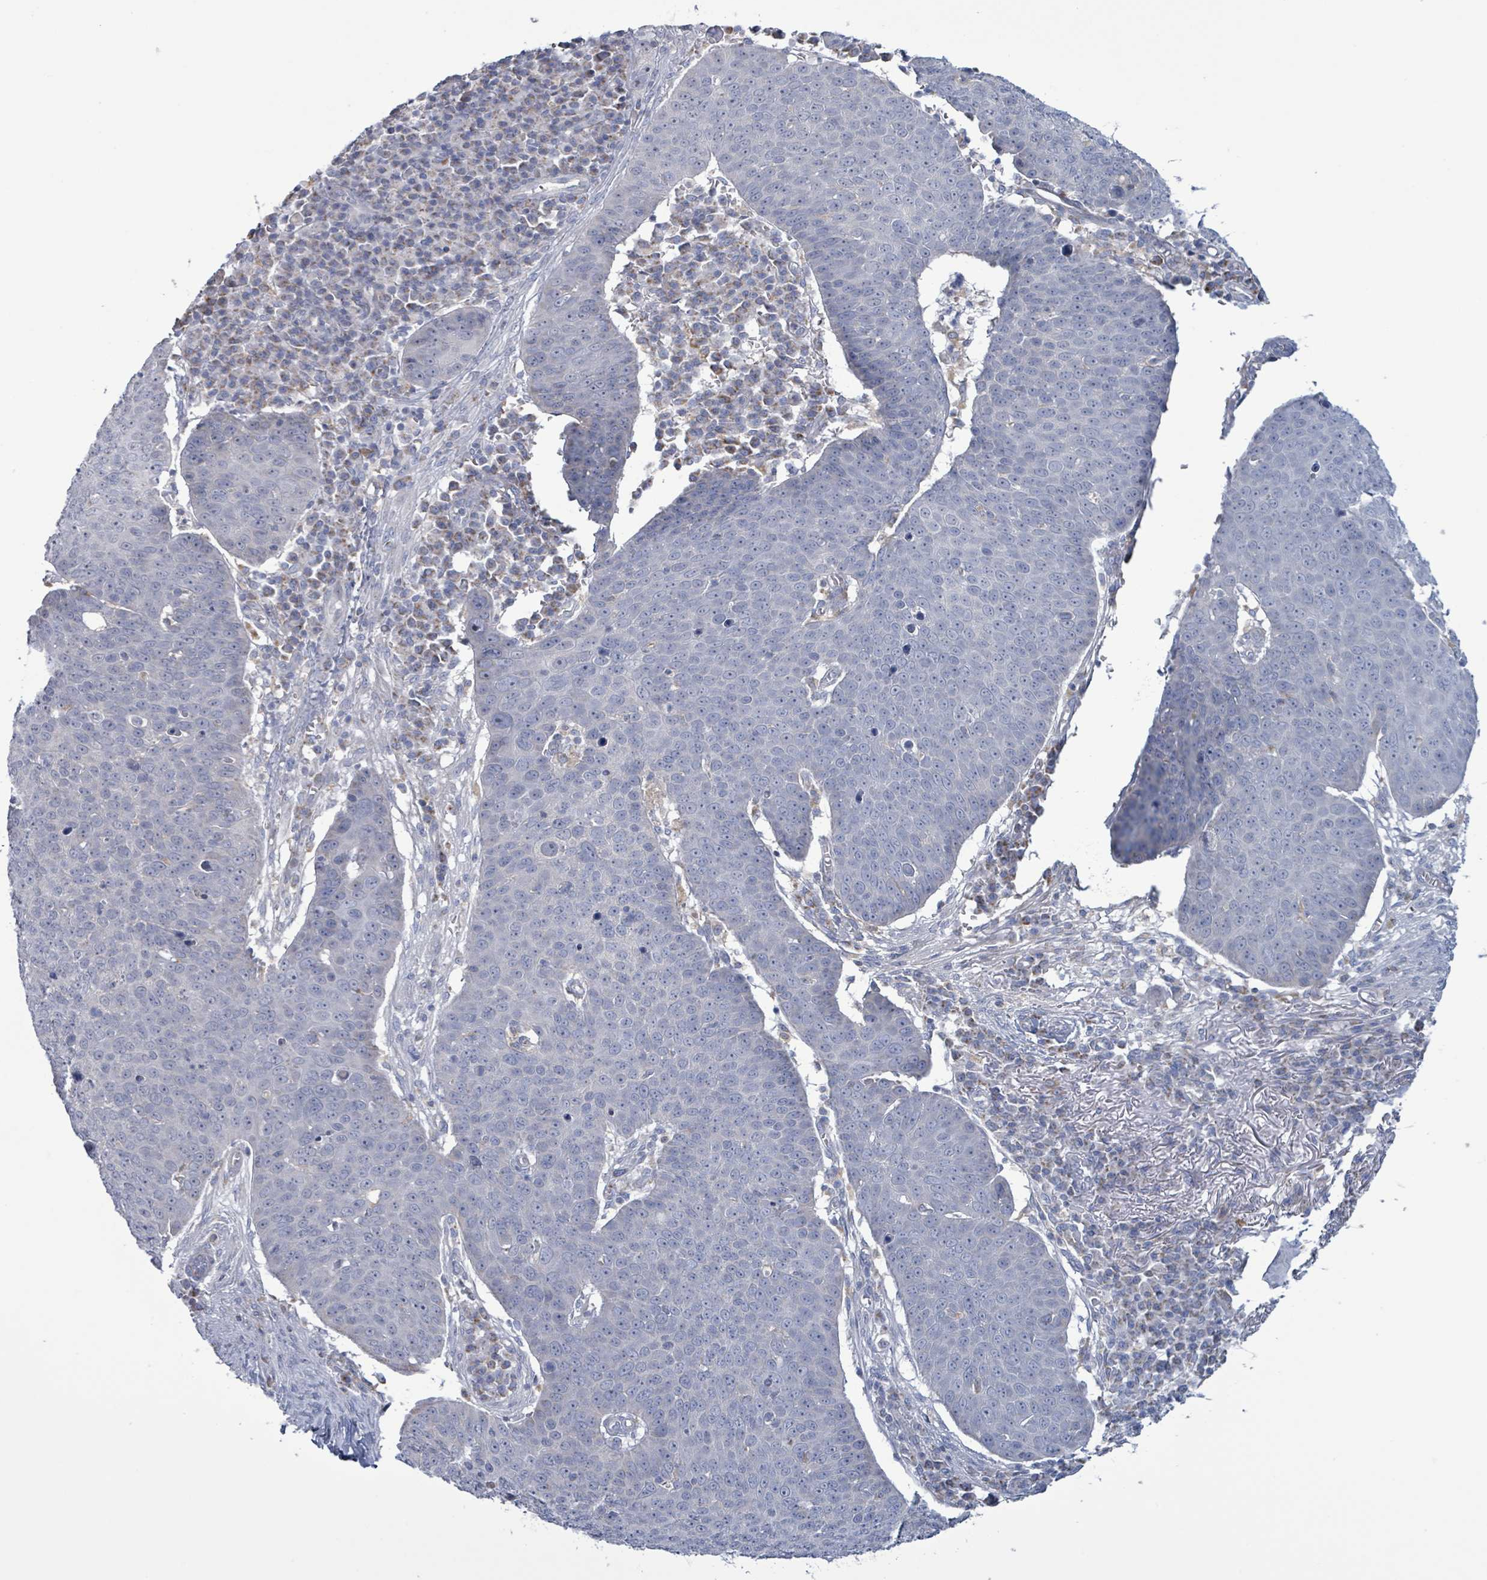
{"staining": {"intensity": "negative", "quantity": "none", "location": "none"}, "tissue": "skin cancer", "cell_type": "Tumor cells", "image_type": "cancer", "snomed": [{"axis": "morphology", "description": "Squamous cell carcinoma, NOS"}, {"axis": "topography", "description": "Skin"}], "caption": "Tumor cells are negative for brown protein staining in skin cancer.", "gene": "AKR1C4", "patient": {"sex": "male", "age": 71}}